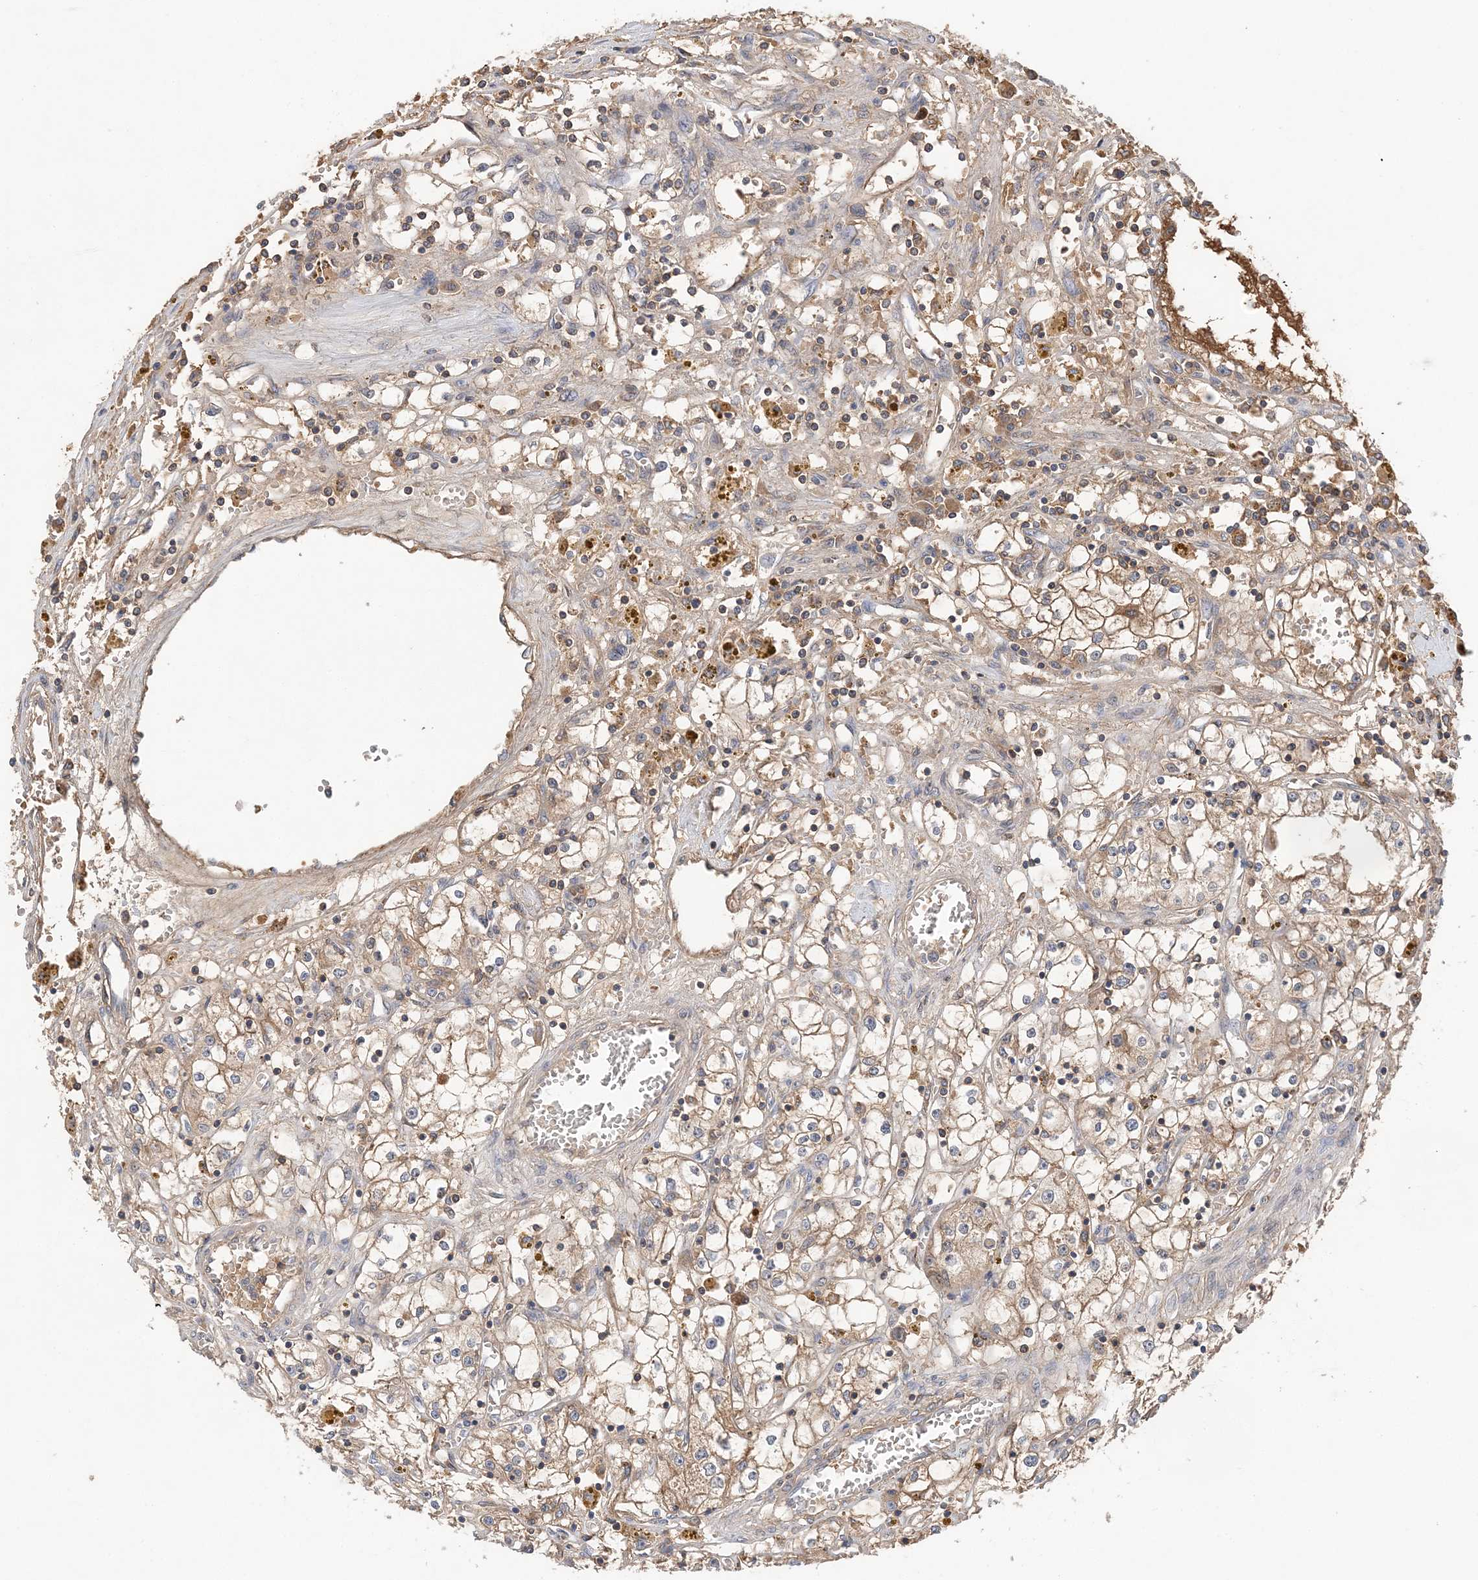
{"staining": {"intensity": "weak", "quantity": ">75%", "location": "cytoplasmic/membranous"}, "tissue": "renal cancer", "cell_type": "Tumor cells", "image_type": "cancer", "snomed": [{"axis": "morphology", "description": "Adenocarcinoma, NOS"}, {"axis": "topography", "description": "Kidney"}], "caption": "This is a photomicrograph of IHC staining of adenocarcinoma (renal), which shows weak positivity in the cytoplasmic/membranous of tumor cells.", "gene": "SYCP3", "patient": {"sex": "male", "age": 56}}